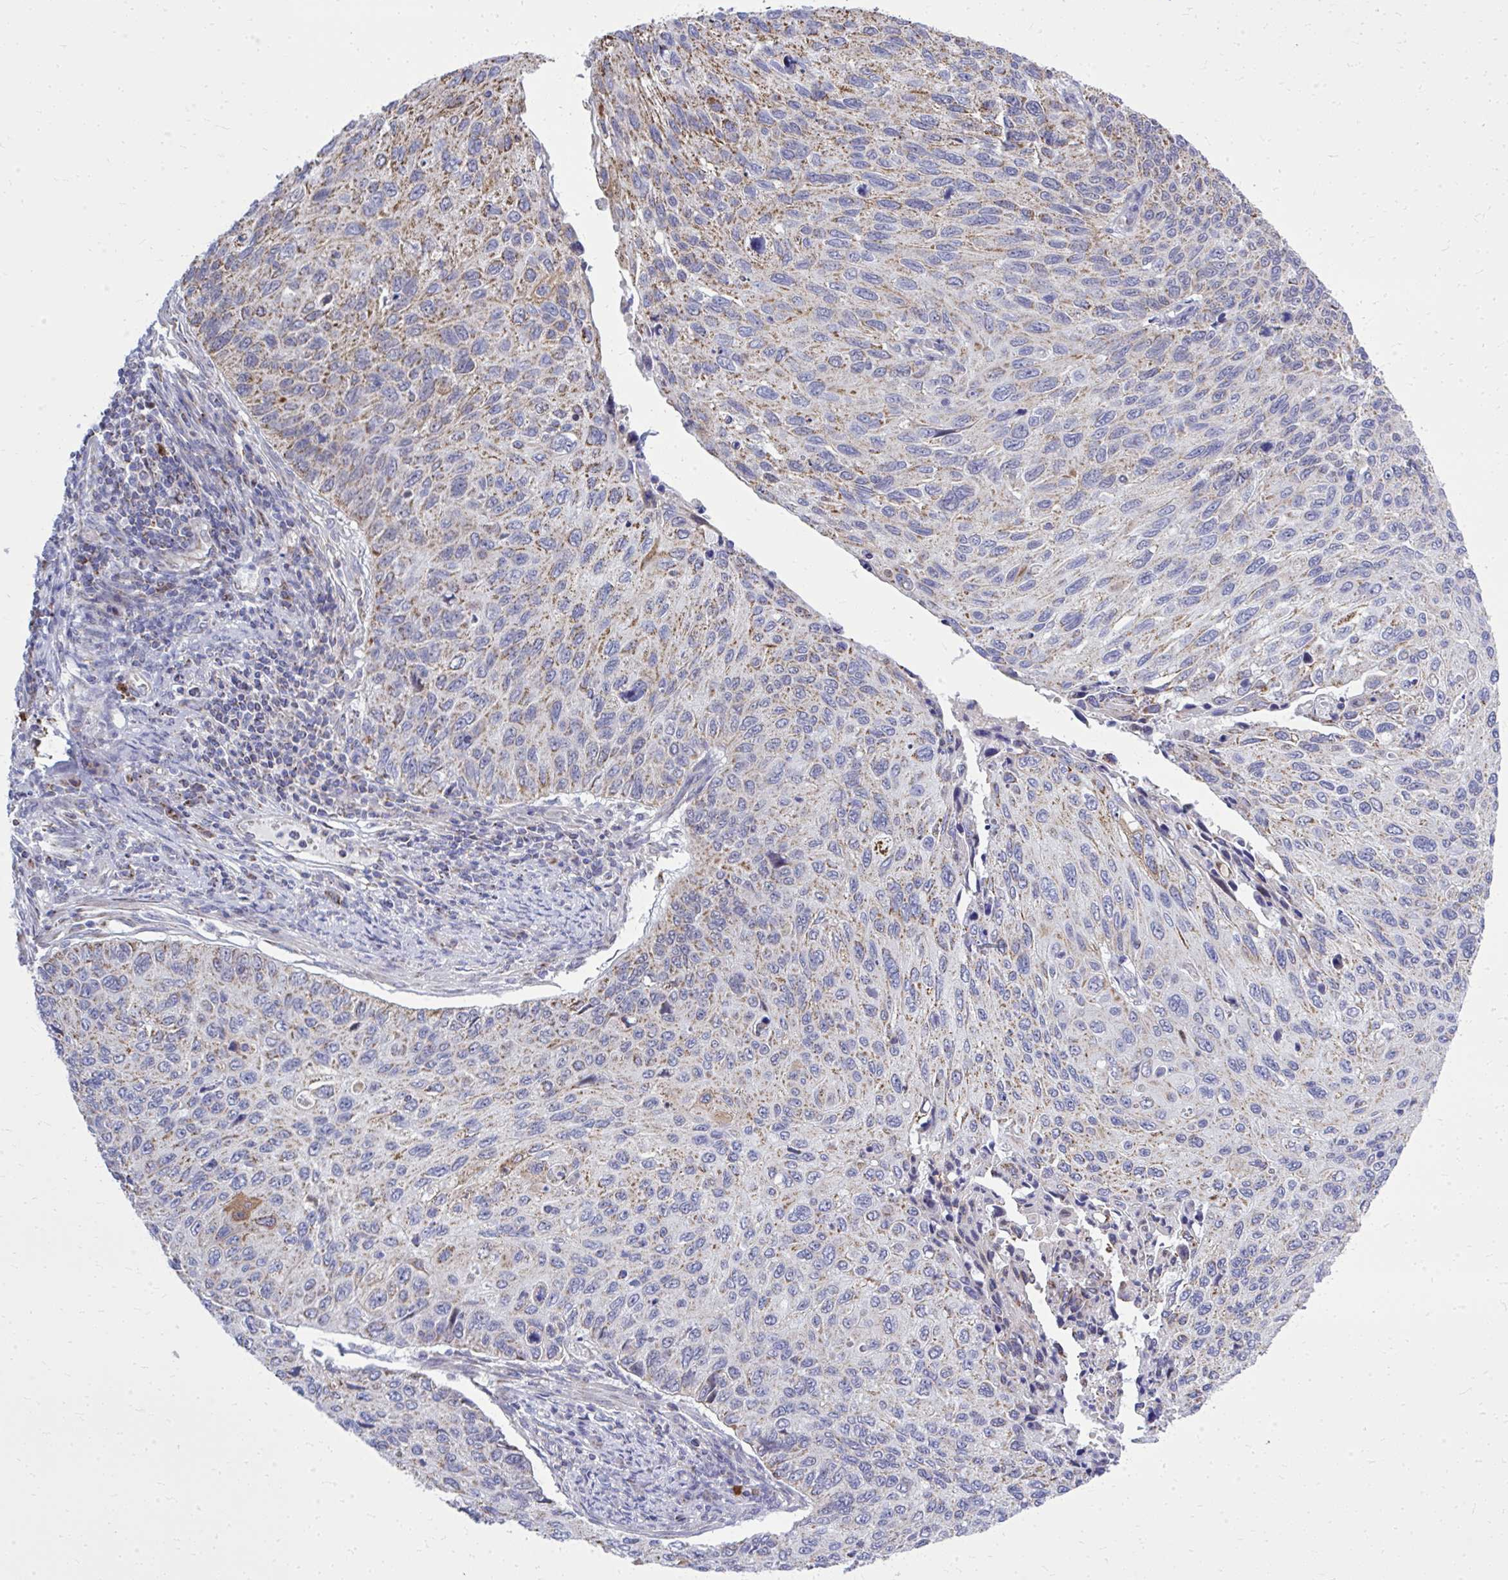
{"staining": {"intensity": "moderate", "quantity": "25%-75%", "location": "cytoplasmic/membranous"}, "tissue": "cervical cancer", "cell_type": "Tumor cells", "image_type": "cancer", "snomed": [{"axis": "morphology", "description": "Squamous cell carcinoma, NOS"}, {"axis": "topography", "description": "Cervix"}], "caption": "Moderate cytoplasmic/membranous protein expression is identified in about 25%-75% of tumor cells in cervical squamous cell carcinoma. The staining was performed using DAB to visualize the protein expression in brown, while the nuclei were stained in blue with hematoxylin (Magnification: 20x).", "gene": "ZNF362", "patient": {"sex": "female", "age": 70}}